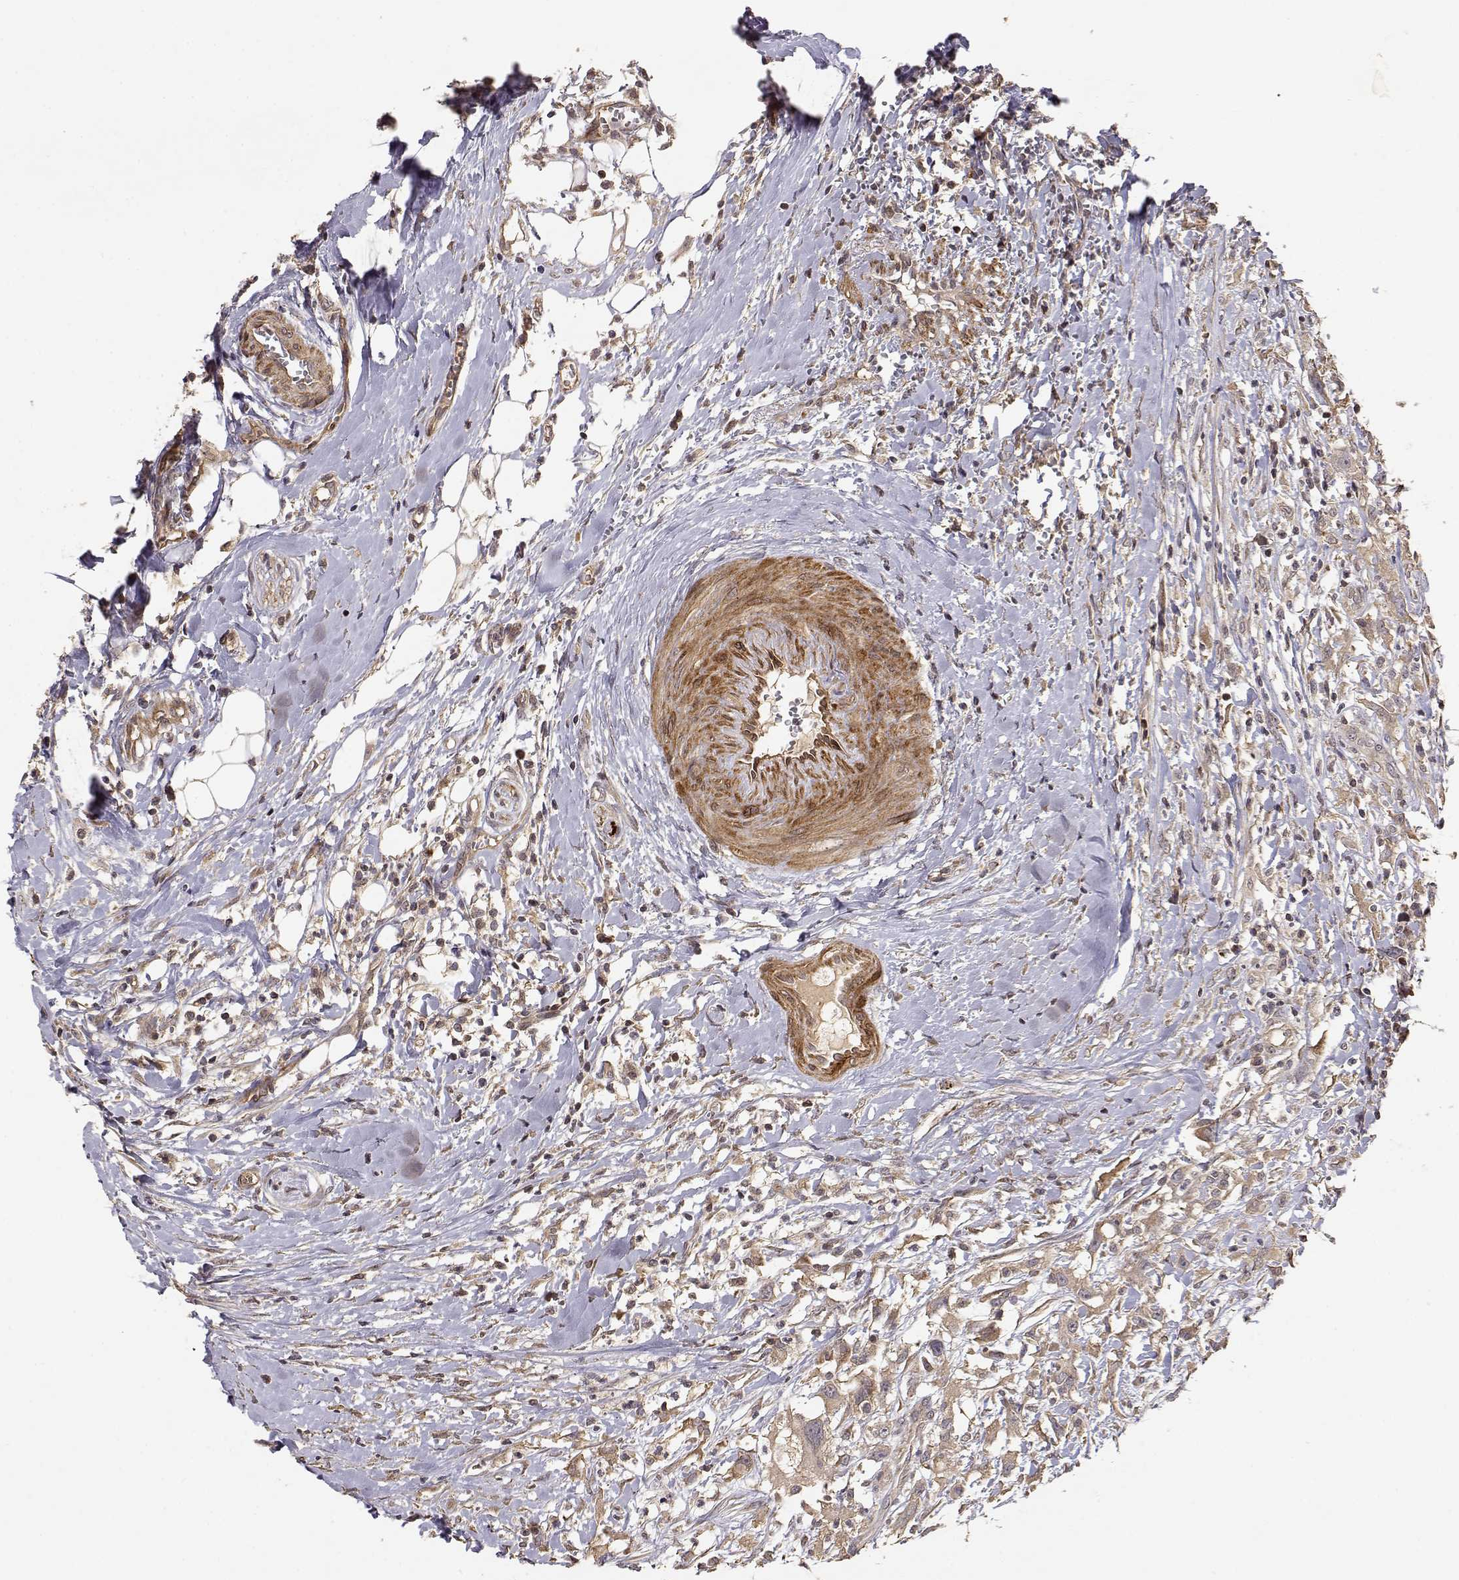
{"staining": {"intensity": "weak", "quantity": ">75%", "location": "cytoplasmic/membranous"}, "tissue": "head and neck cancer", "cell_type": "Tumor cells", "image_type": "cancer", "snomed": [{"axis": "morphology", "description": "Squamous cell carcinoma, NOS"}, {"axis": "morphology", "description": "Squamous cell carcinoma, metastatic, NOS"}, {"axis": "topography", "description": "Oral tissue"}, {"axis": "topography", "description": "Head-Neck"}], "caption": "Tumor cells exhibit low levels of weak cytoplasmic/membranous expression in about >75% of cells in metastatic squamous cell carcinoma (head and neck). (DAB (3,3'-diaminobenzidine) = brown stain, brightfield microscopy at high magnification).", "gene": "PICK1", "patient": {"sex": "female", "age": 85}}